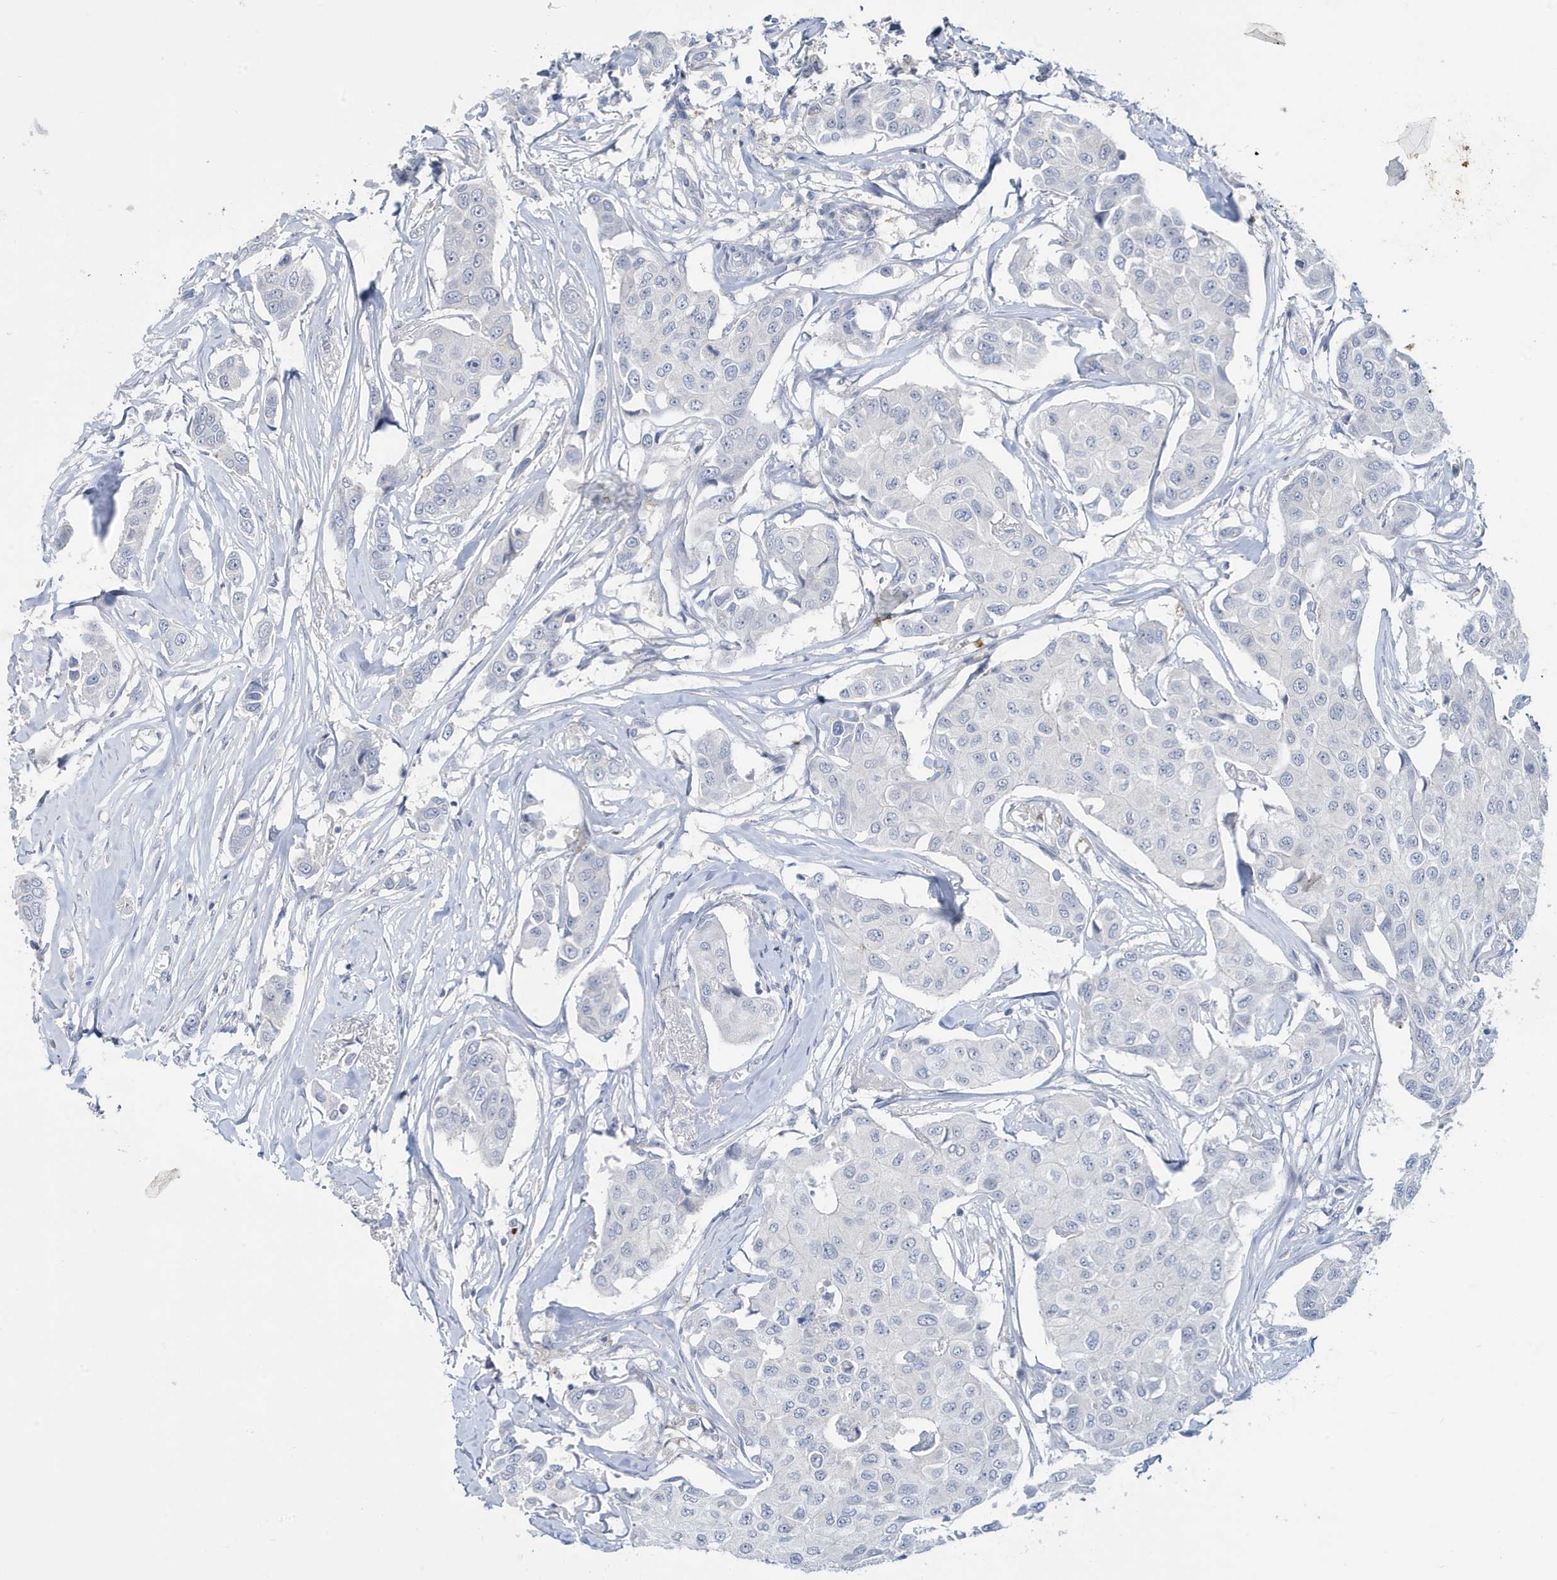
{"staining": {"intensity": "negative", "quantity": "none", "location": "none"}, "tissue": "breast cancer", "cell_type": "Tumor cells", "image_type": "cancer", "snomed": [{"axis": "morphology", "description": "Duct carcinoma"}, {"axis": "topography", "description": "Breast"}], "caption": "Immunohistochemistry (IHC) micrograph of neoplastic tissue: human breast cancer (intraductal carcinoma) stained with DAB reveals no significant protein positivity in tumor cells.", "gene": "ZNF654", "patient": {"sex": "female", "age": 80}}